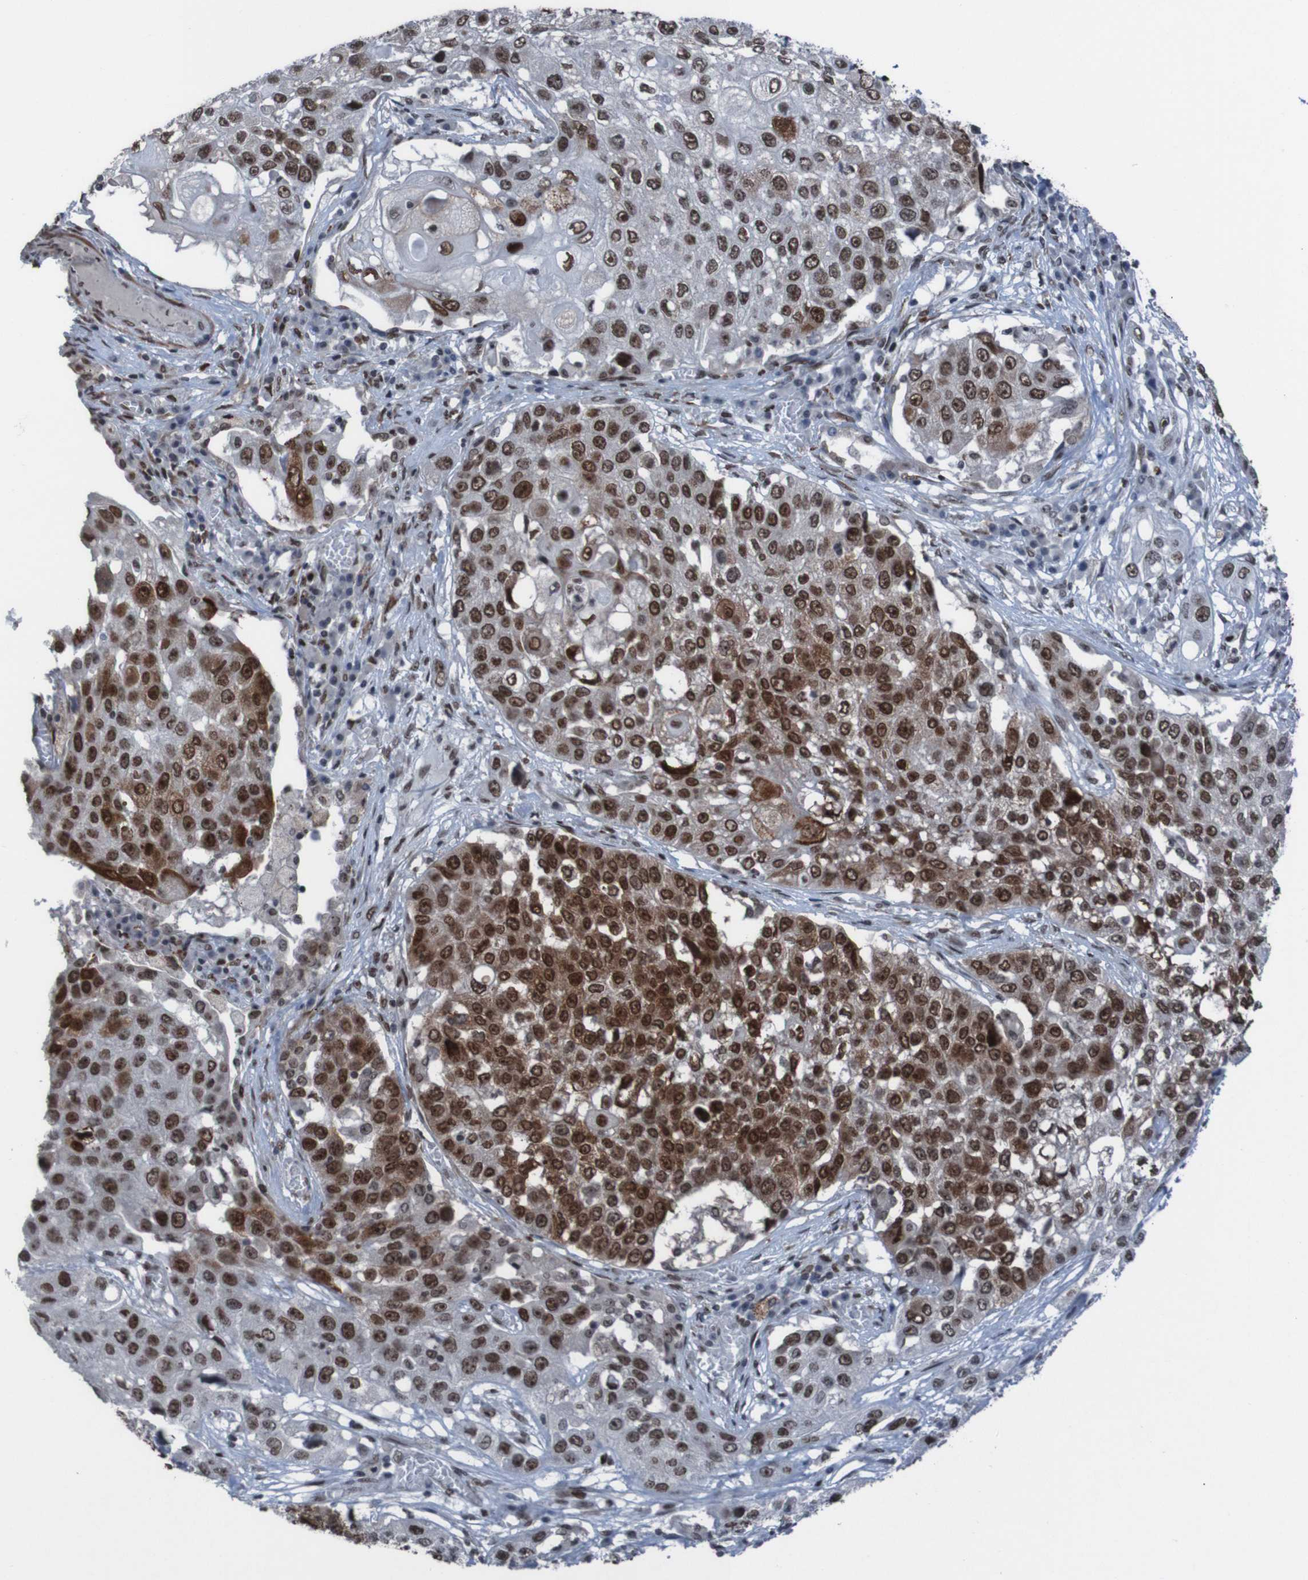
{"staining": {"intensity": "strong", "quantity": ">75%", "location": "cytoplasmic/membranous,nuclear"}, "tissue": "lung cancer", "cell_type": "Tumor cells", "image_type": "cancer", "snomed": [{"axis": "morphology", "description": "Squamous cell carcinoma, NOS"}, {"axis": "topography", "description": "Lung"}], "caption": "Immunohistochemical staining of squamous cell carcinoma (lung) exhibits high levels of strong cytoplasmic/membranous and nuclear expression in about >75% of tumor cells. The protein is stained brown, and the nuclei are stained in blue (DAB (3,3'-diaminobenzidine) IHC with brightfield microscopy, high magnification).", "gene": "PHF2", "patient": {"sex": "male", "age": 71}}